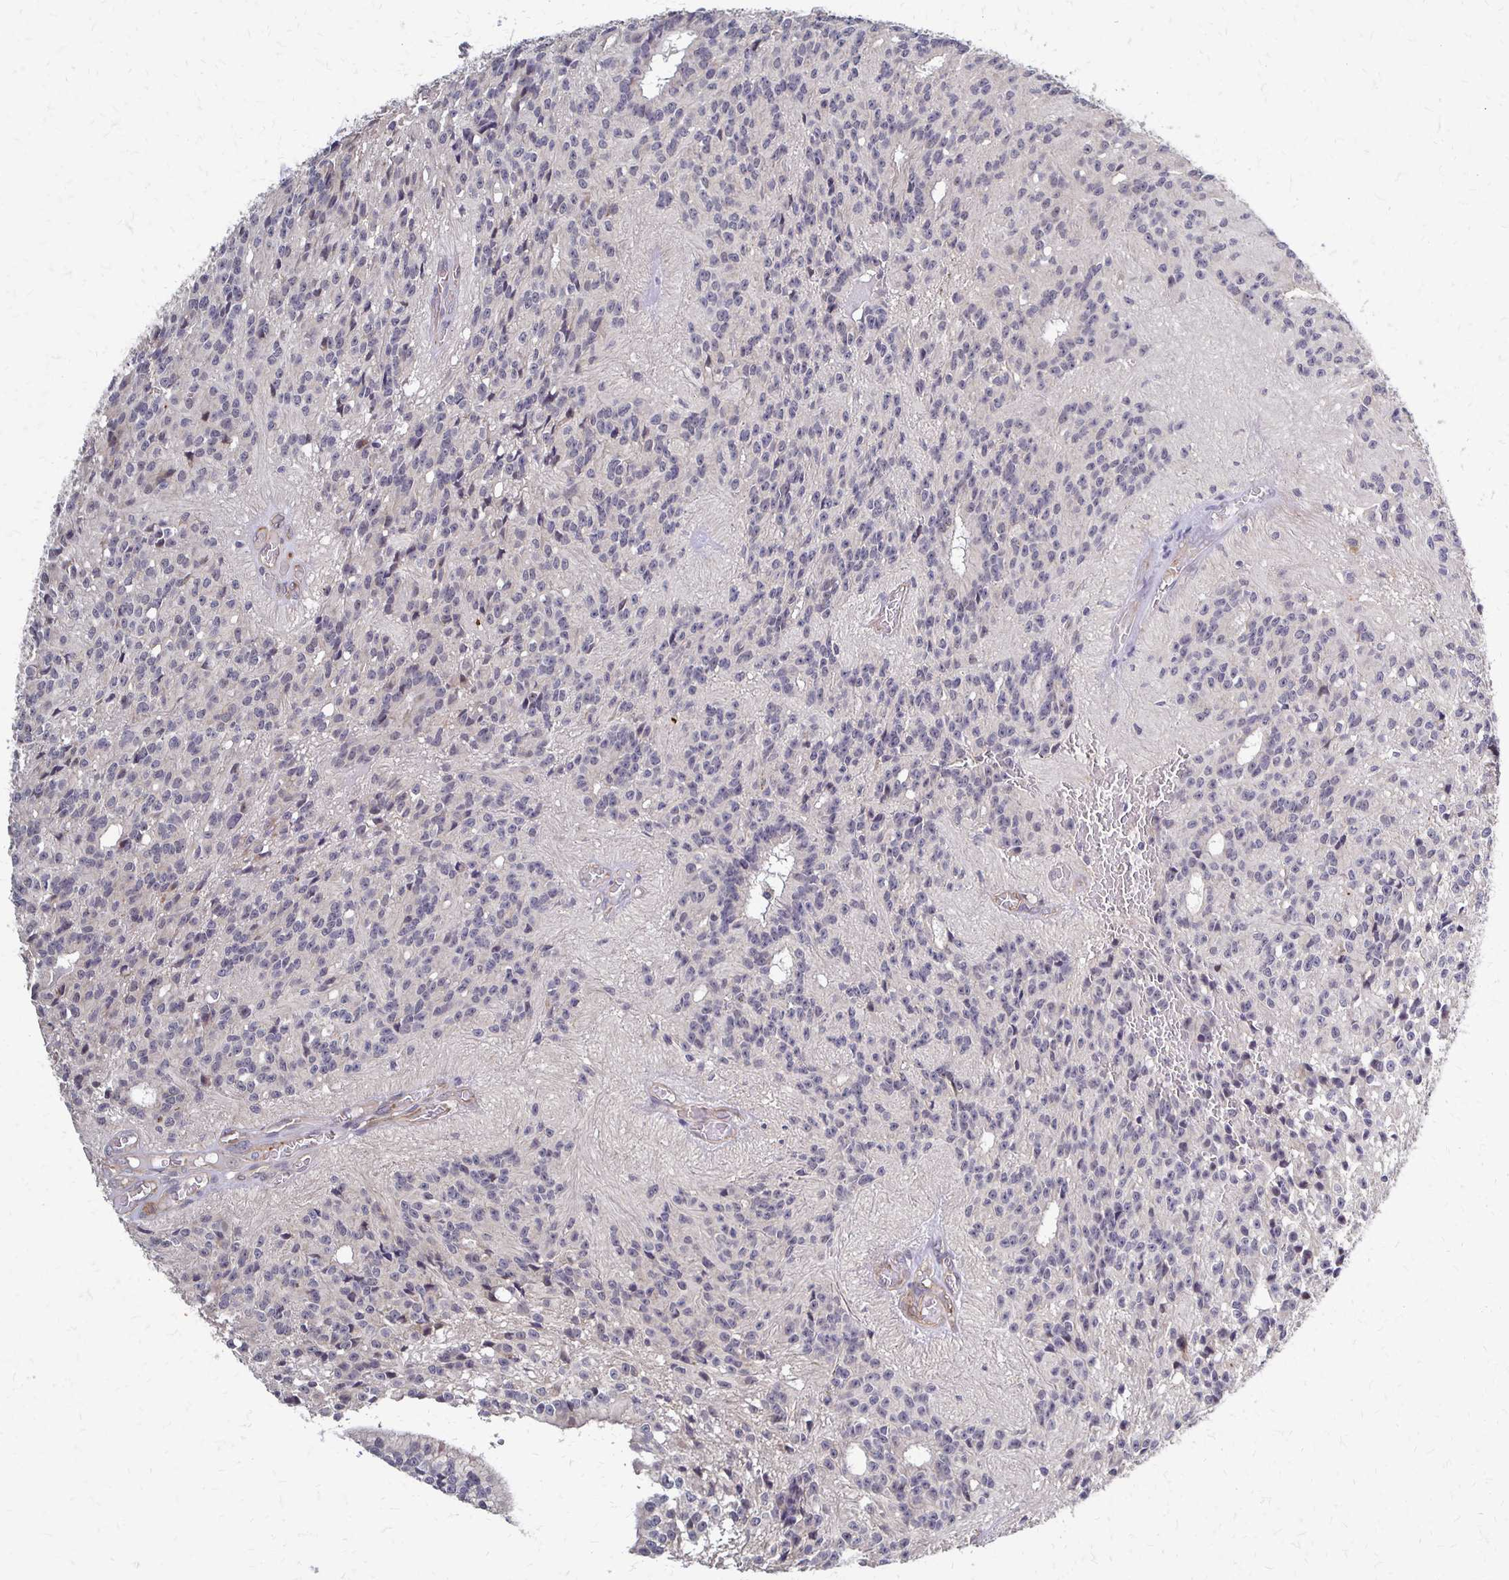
{"staining": {"intensity": "negative", "quantity": "none", "location": "none"}, "tissue": "glioma", "cell_type": "Tumor cells", "image_type": "cancer", "snomed": [{"axis": "morphology", "description": "Glioma, malignant, Low grade"}, {"axis": "topography", "description": "Brain"}], "caption": "Tumor cells are negative for protein expression in human glioma.", "gene": "SLC9A9", "patient": {"sex": "male", "age": 31}}